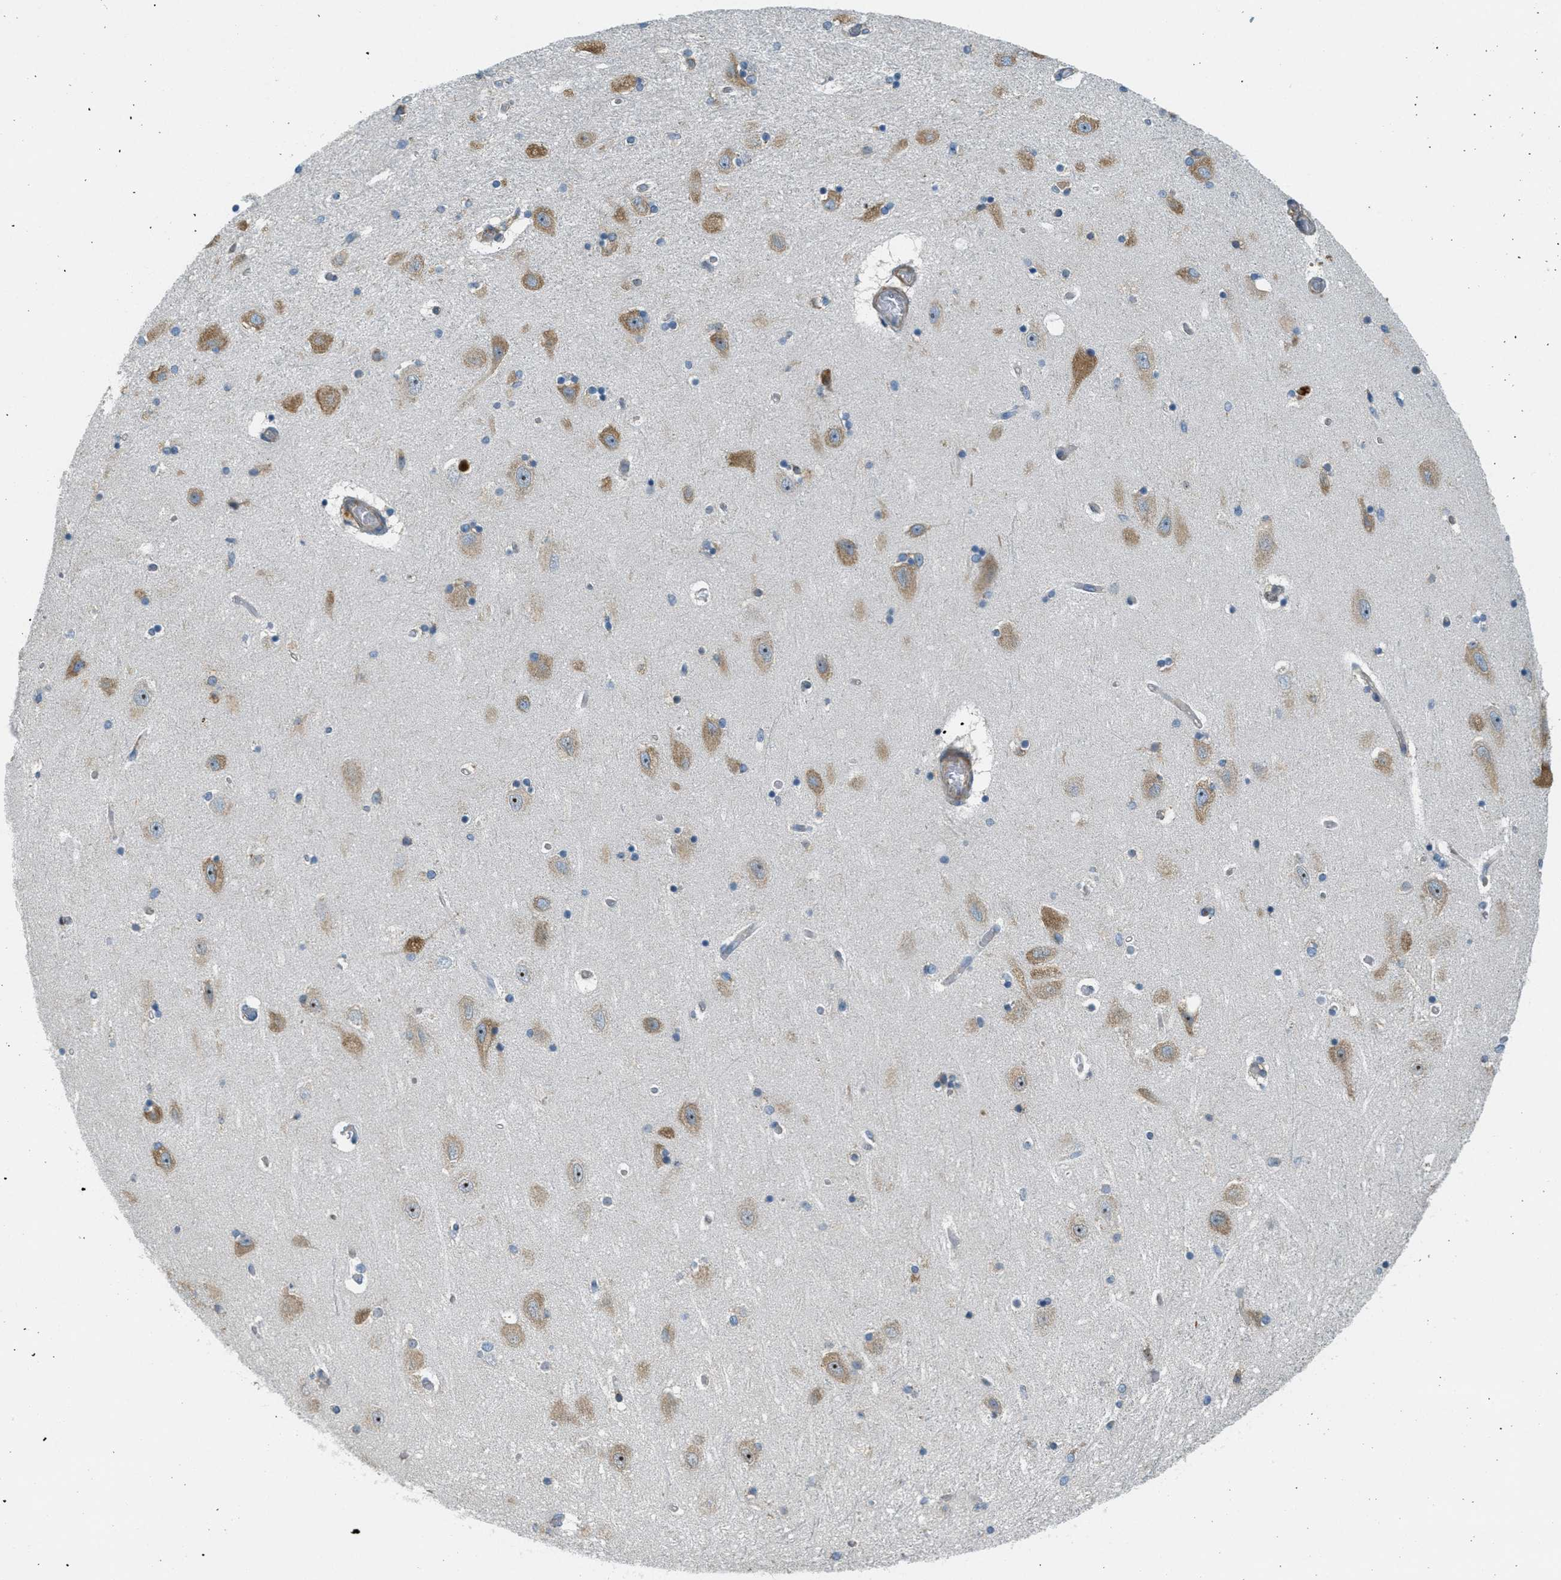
{"staining": {"intensity": "moderate", "quantity": "<25%", "location": "cytoplasmic/membranous"}, "tissue": "hippocampus", "cell_type": "Glial cells", "image_type": "normal", "snomed": [{"axis": "morphology", "description": "Normal tissue, NOS"}, {"axis": "topography", "description": "Hippocampus"}], "caption": "Hippocampus stained with immunohistochemistry reveals moderate cytoplasmic/membranous positivity in about <25% of glial cells.", "gene": "ABCF1", "patient": {"sex": "female", "age": 54}}